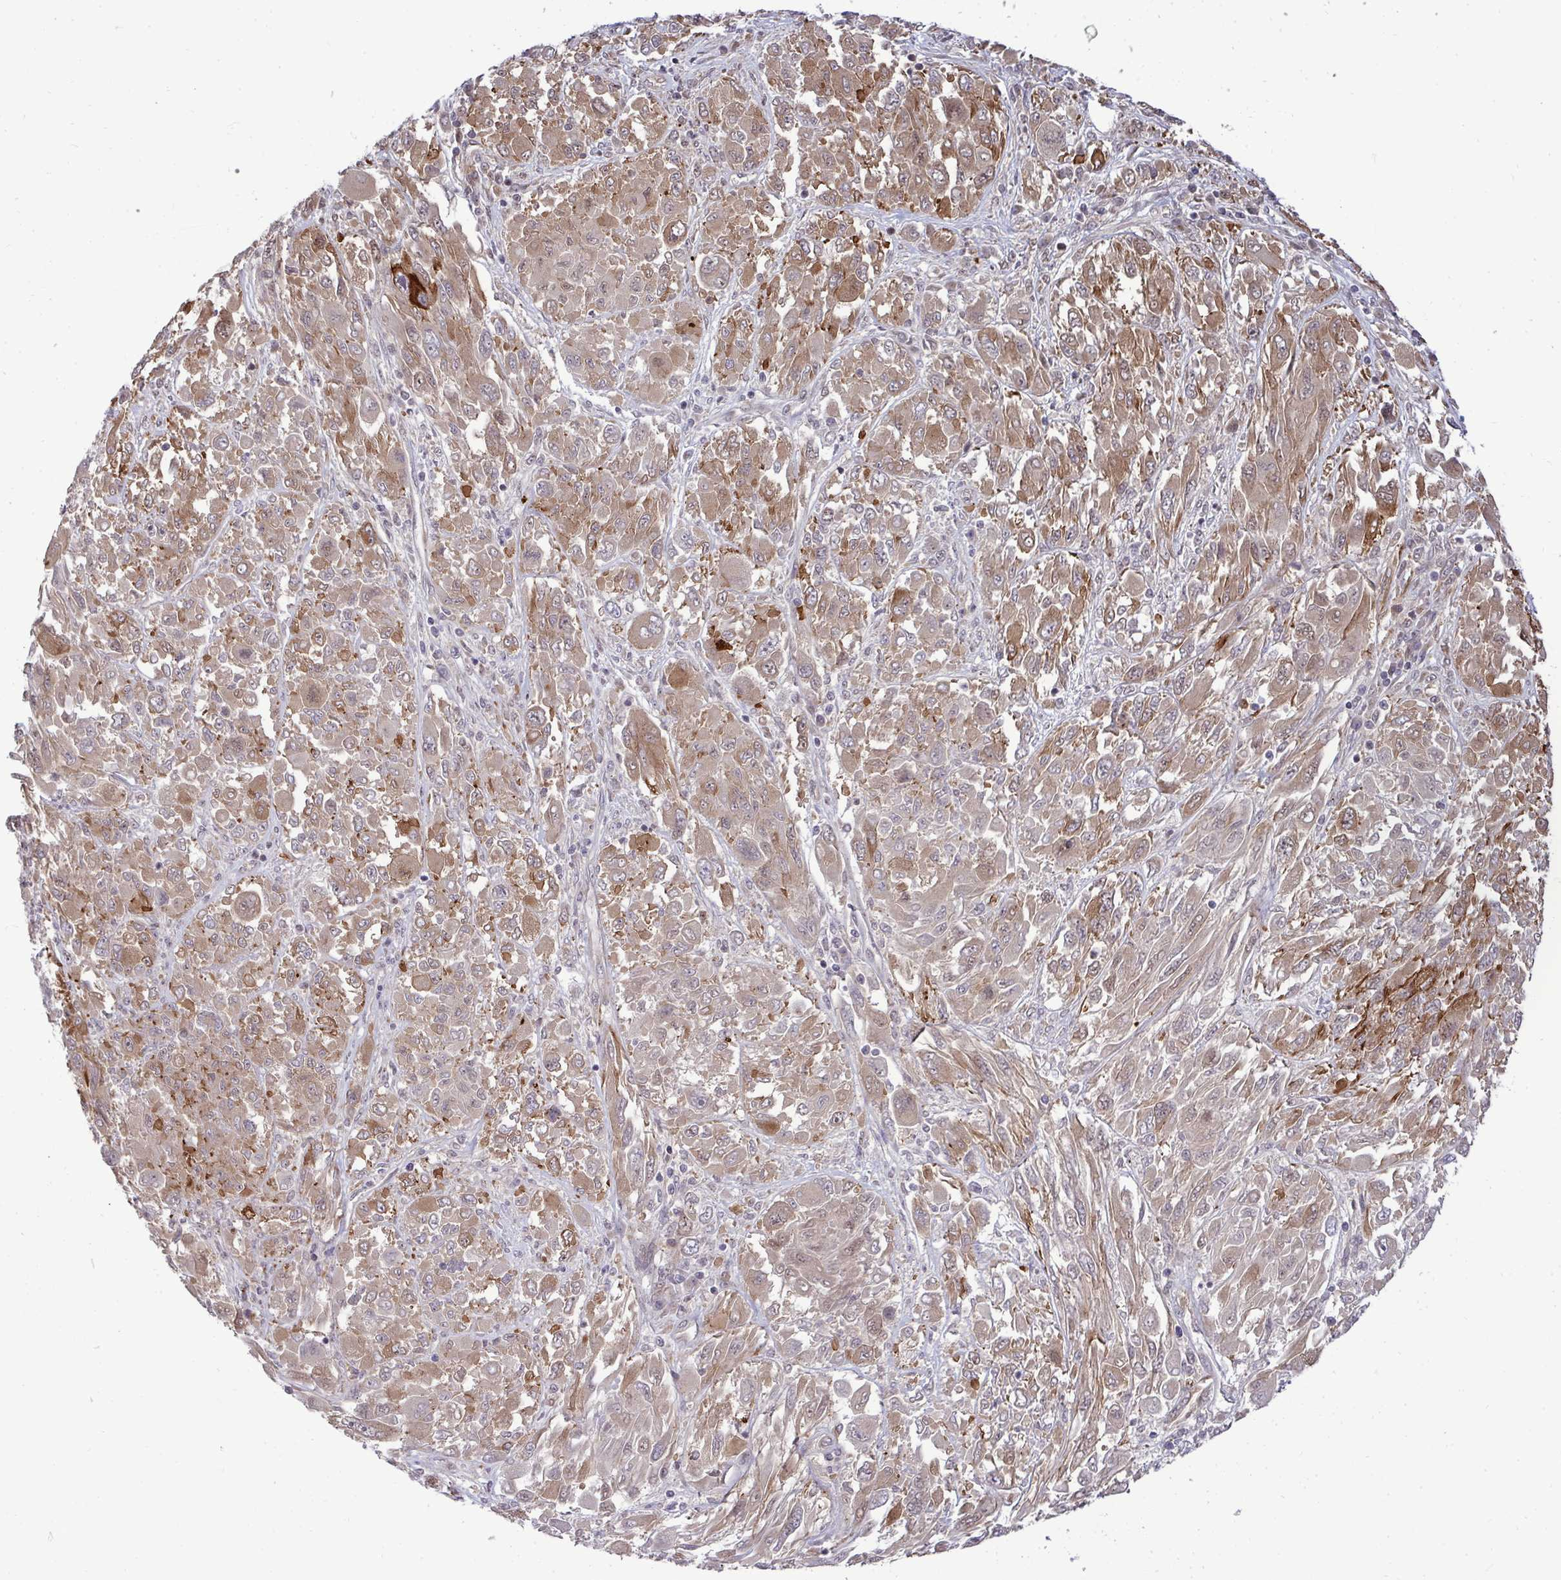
{"staining": {"intensity": "moderate", "quantity": ">75%", "location": "cytoplasmic/membranous"}, "tissue": "melanoma", "cell_type": "Tumor cells", "image_type": "cancer", "snomed": [{"axis": "morphology", "description": "Malignant melanoma, NOS"}, {"axis": "topography", "description": "Skin"}], "caption": "There is medium levels of moderate cytoplasmic/membranous positivity in tumor cells of melanoma, as demonstrated by immunohistochemical staining (brown color).", "gene": "TRIM44", "patient": {"sex": "female", "age": 91}}